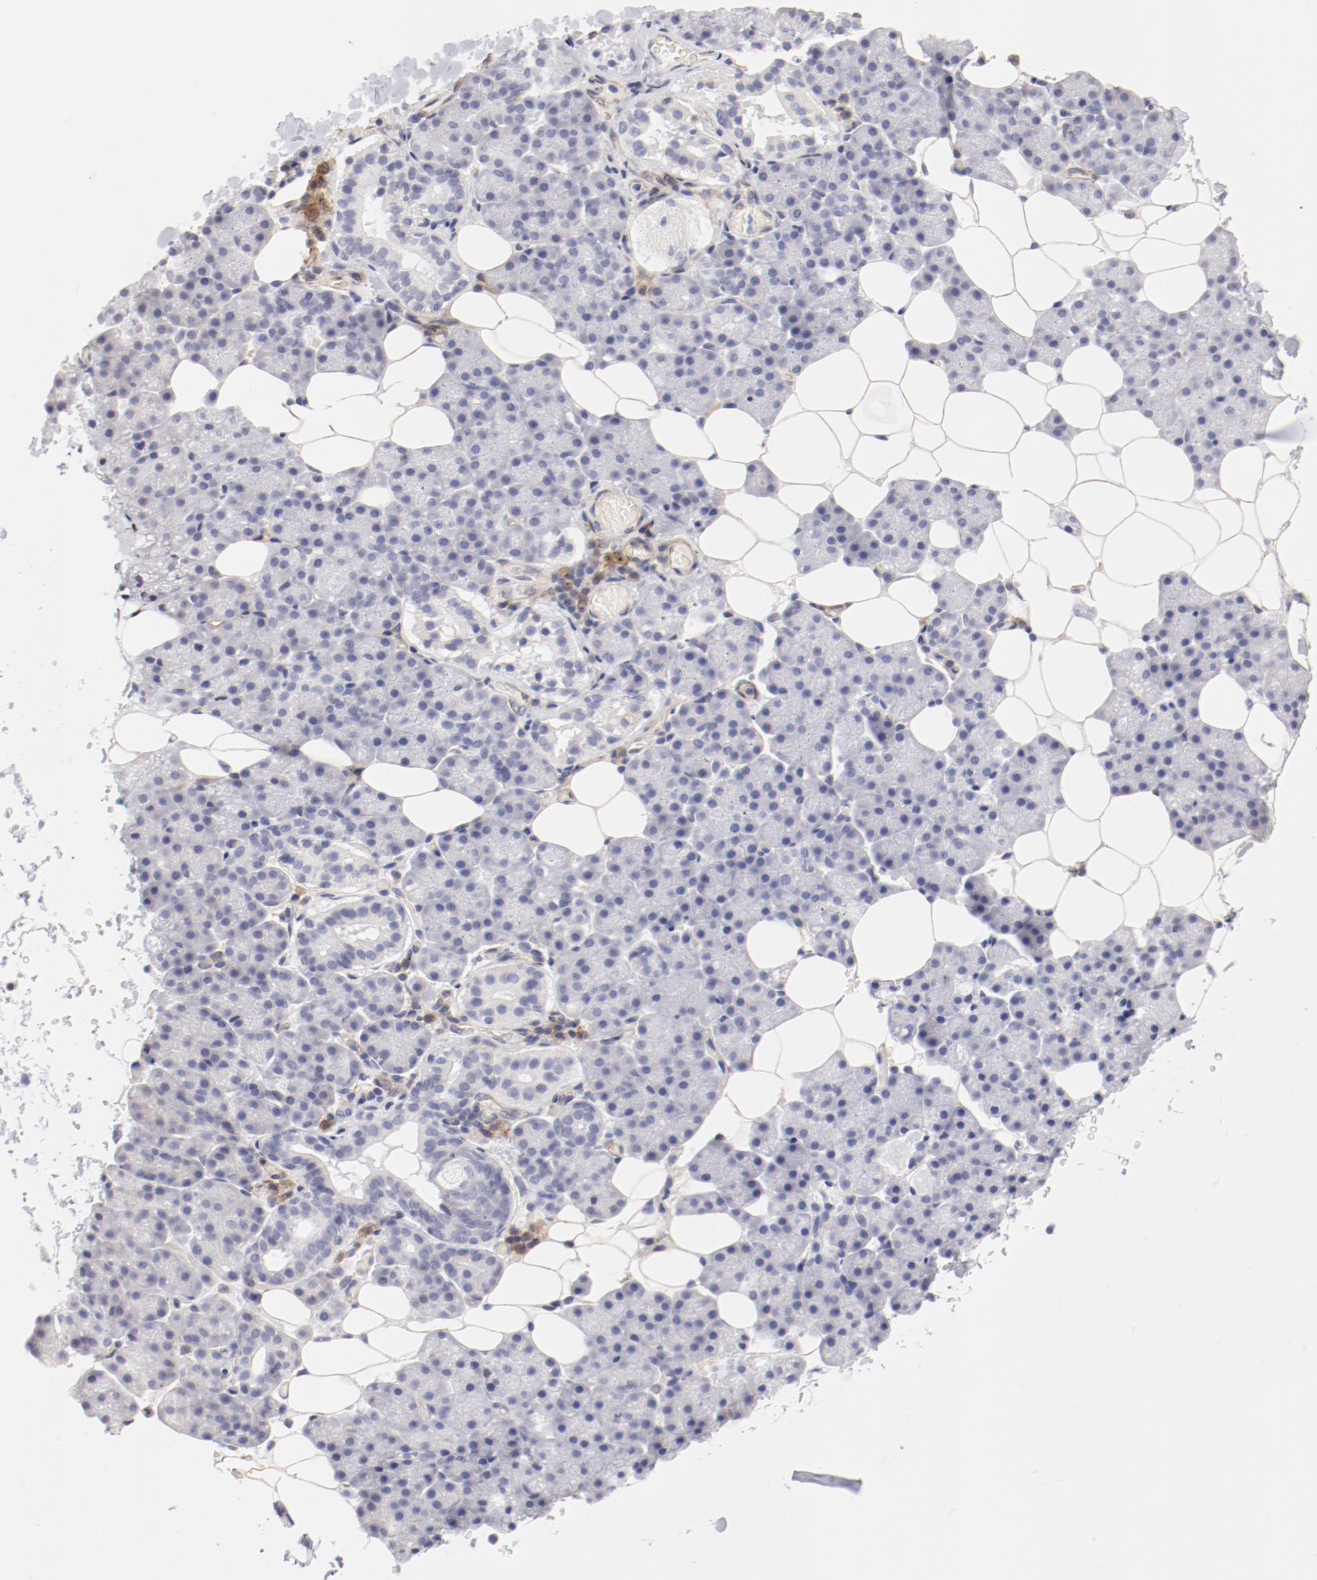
{"staining": {"intensity": "negative", "quantity": "none", "location": "none"}, "tissue": "salivary gland", "cell_type": "Glandular cells", "image_type": "normal", "snomed": [{"axis": "morphology", "description": "Normal tissue, NOS"}, {"axis": "topography", "description": "Lymph node"}, {"axis": "topography", "description": "Salivary gland"}], "caption": "Glandular cells show no significant positivity in unremarkable salivary gland.", "gene": "LAX1", "patient": {"sex": "male", "age": 8}}